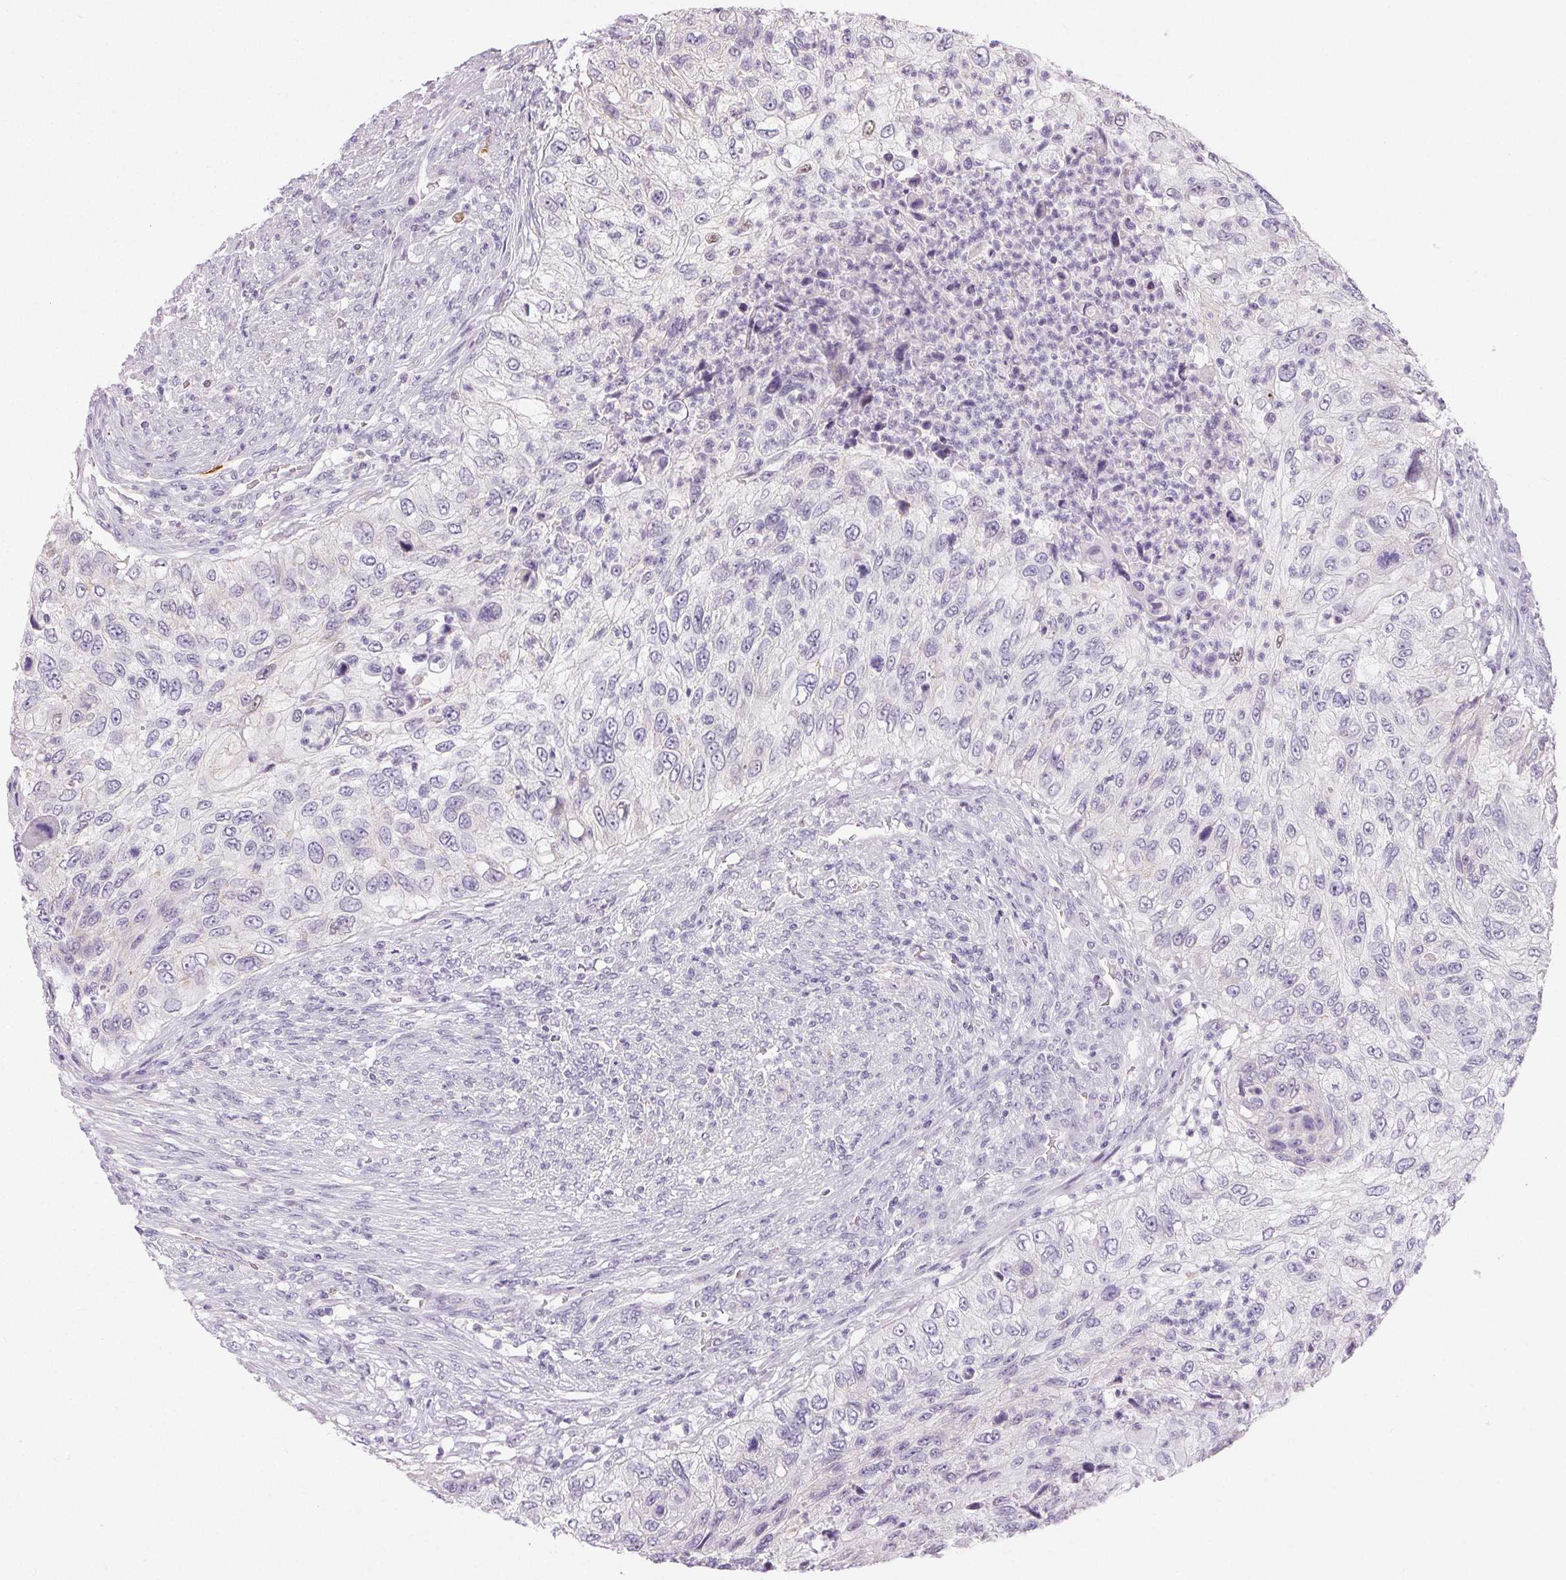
{"staining": {"intensity": "negative", "quantity": "none", "location": "none"}, "tissue": "urothelial cancer", "cell_type": "Tumor cells", "image_type": "cancer", "snomed": [{"axis": "morphology", "description": "Urothelial carcinoma, High grade"}, {"axis": "topography", "description": "Urinary bladder"}], "caption": "Immunohistochemistry image of human urothelial cancer stained for a protein (brown), which displays no staining in tumor cells.", "gene": "RPGRIP1", "patient": {"sex": "female", "age": 60}}